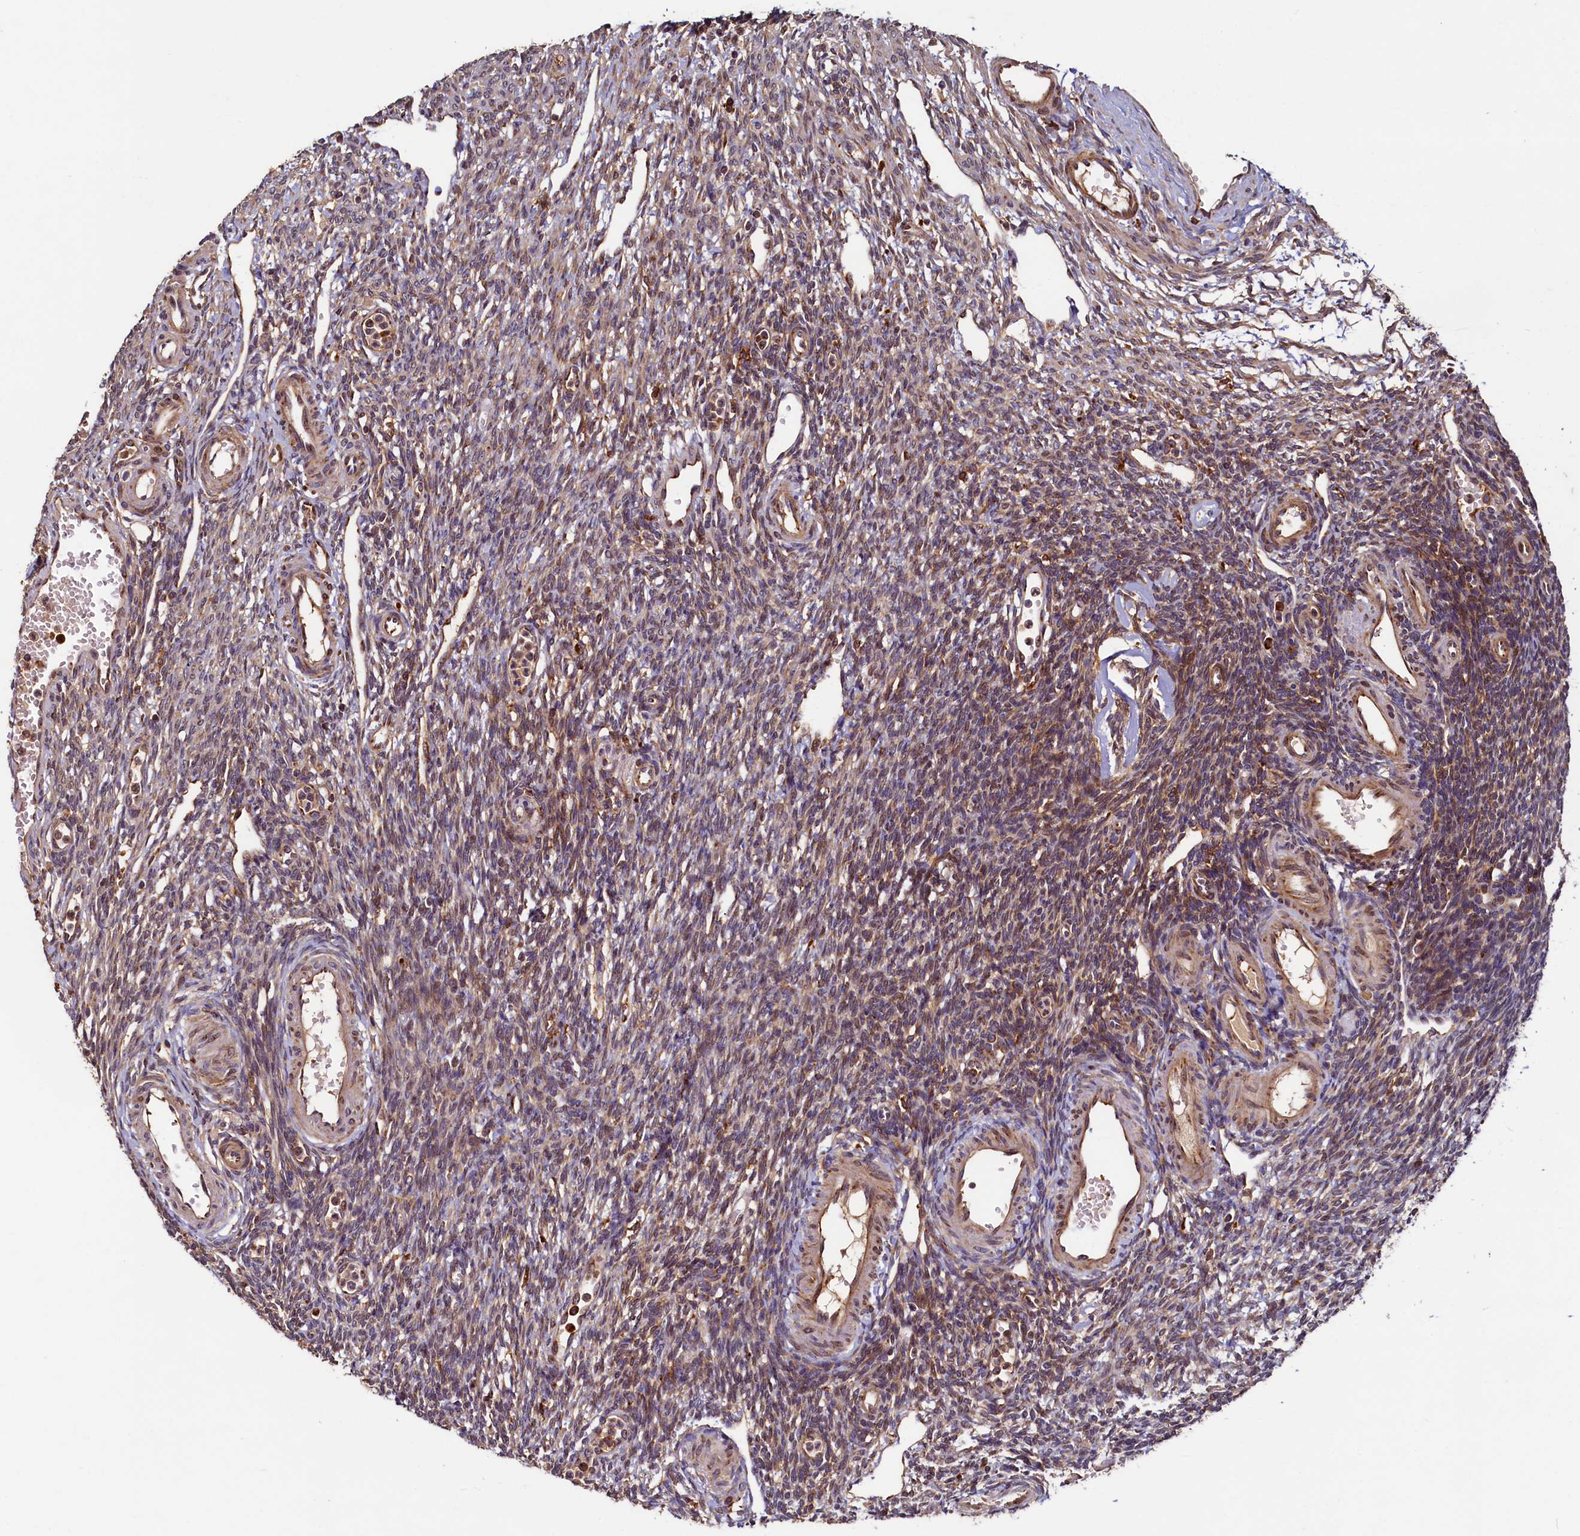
{"staining": {"intensity": "moderate", "quantity": "25%-75%", "location": "cytoplasmic/membranous"}, "tissue": "ovary", "cell_type": "Ovarian stroma cells", "image_type": "normal", "snomed": [{"axis": "morphology", "description": "Normal tissue, NOS"}, {"axis": "morphology", "description": "Cyst, NOS"}, {"axis": "topography", "description": "Ovary"}], "caption": "This photomicrograph displays immunohistochemistry (IHC) staining of unremarkable human ovary, with medium moderate cytoplasmic/membranous expression in approximately 25%-75% of ovarian stroma cells.", "gene": "NCKAP5L", "patient": {"sex": "female", "age": 33}}